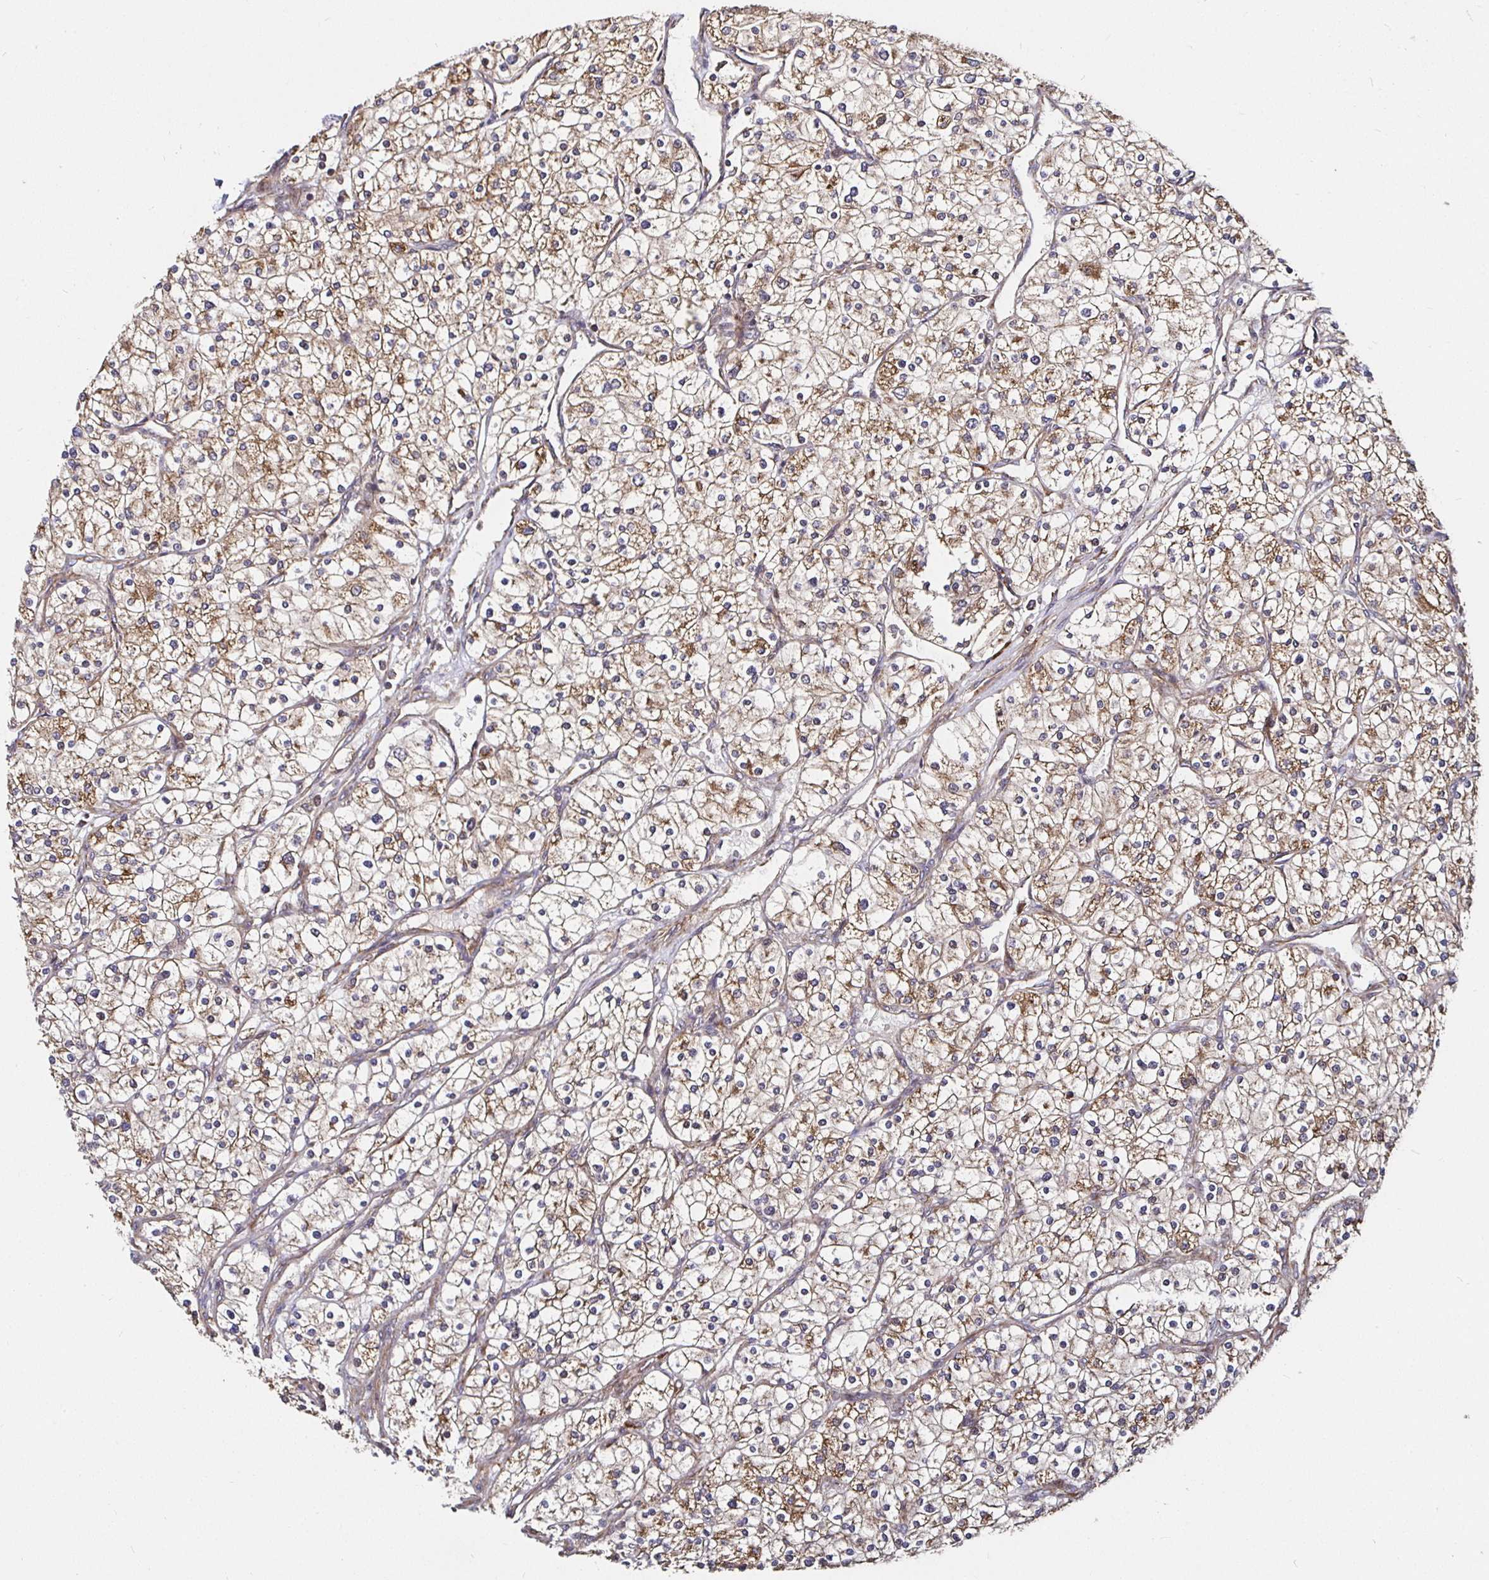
{"staining": {"intensity": "moderate", "quantity": ">75%", "location": "cytoplasmic/membranous"}, "tissue": "renal cancer", "cell_type": "Tumor cells", "image_type": "cancer", "snomed": [{"axis": "morphology", "description": "Adenocarcinoma, NOS"}, {"axis": "topography", "description": "Kidney"}], "caption": "This histopathology image reveals immunohistochemistry (IHC) staining of human renal cancer, with medium moderate cytoplasmic/membranous positivity in approximately >75% of tumor cells.", "gene": "MLST8", "patient": {"sex": "male", "age": 80}}